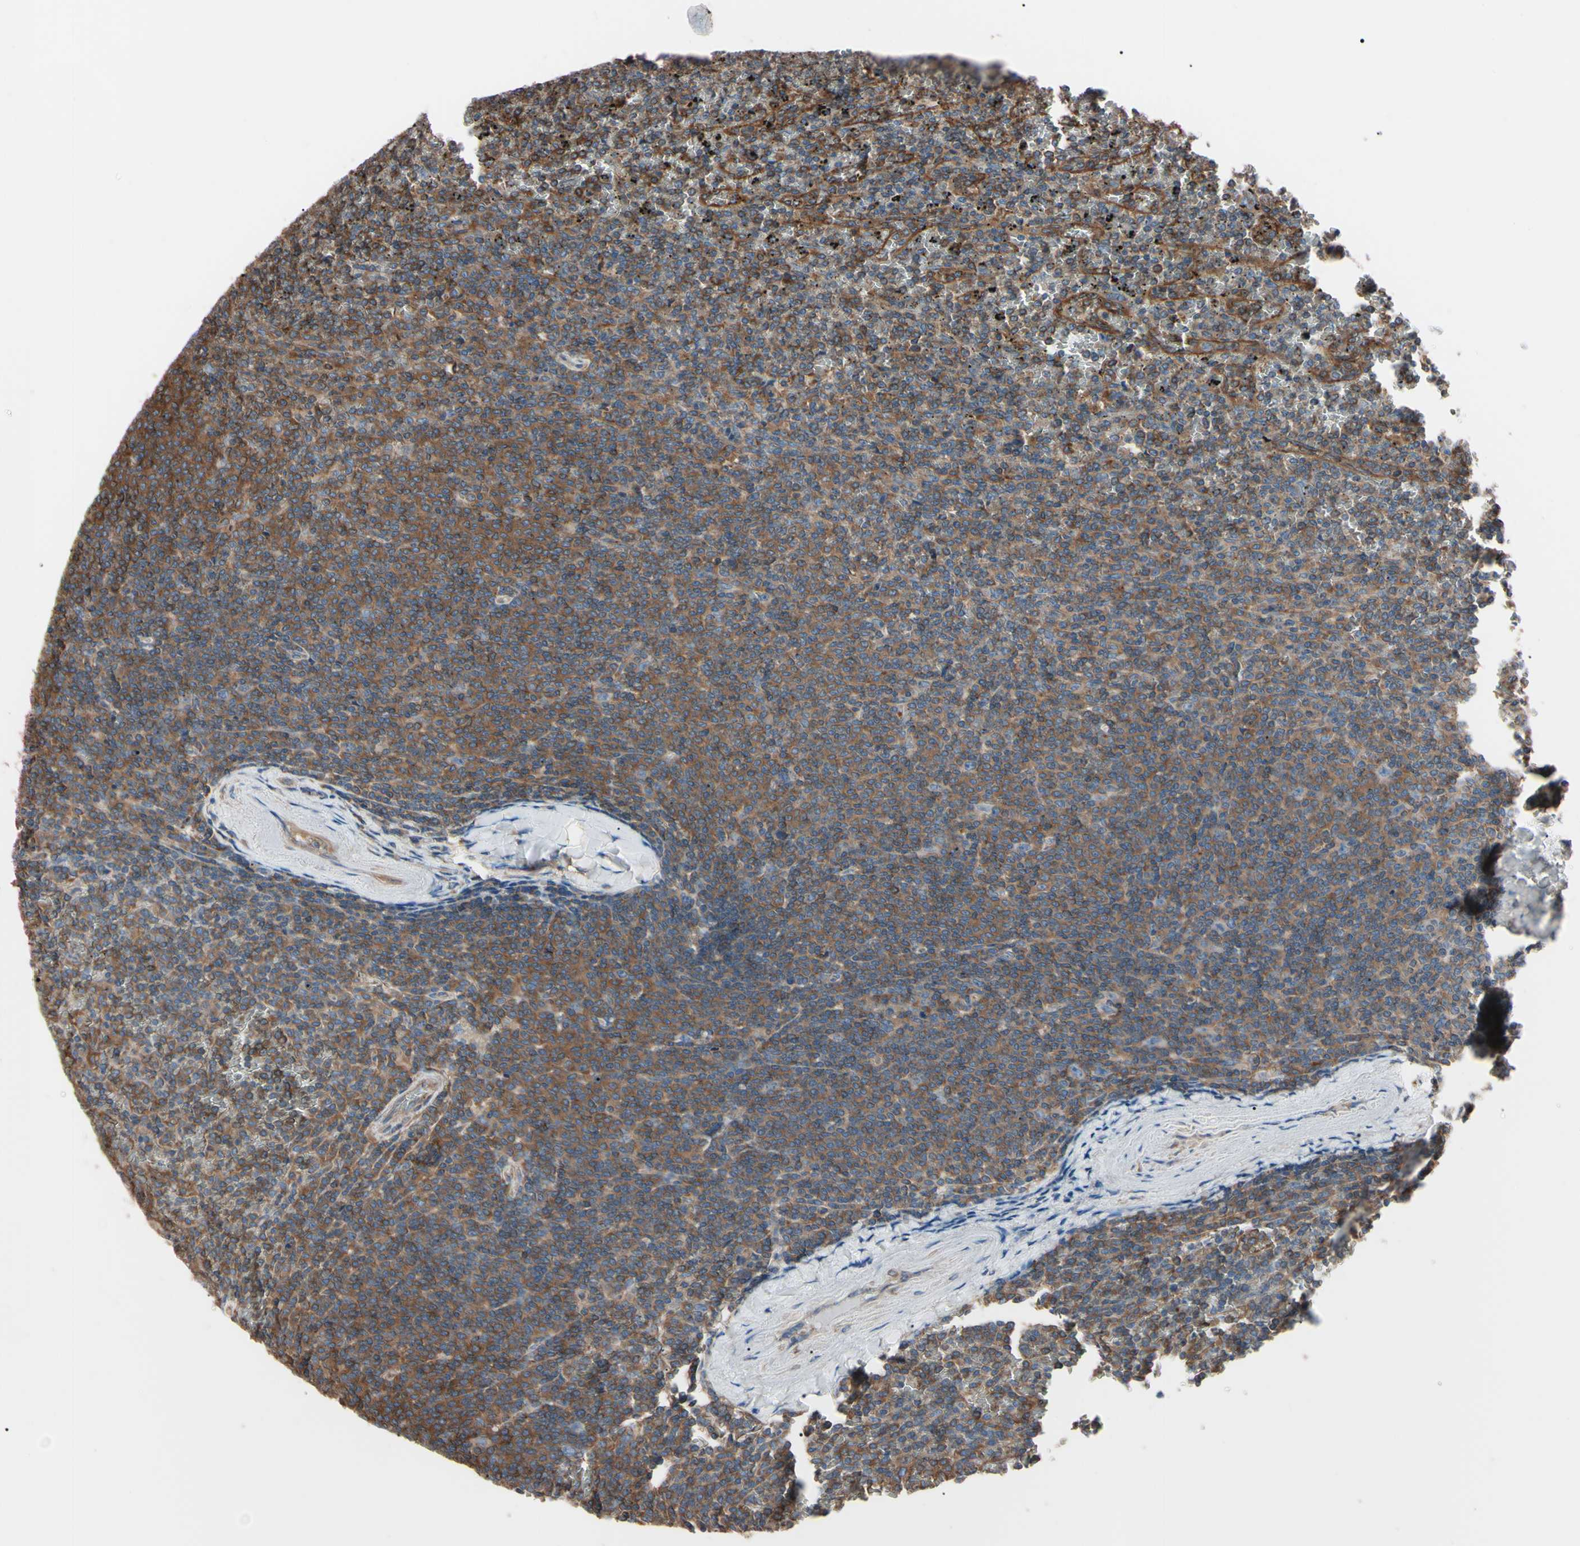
{"staining": {"intensity": "moderate", "quantity": ">75%", "location": "cytoplasmic/membranous"}, "tissue": "lymphoma", "cell_type": "Tumor cells", "image_type": "cancer", "snomed": [{"axis": "morphology", "description": "Malignant lymphoma, non-Hodgkin's type, Low grade"}, {"axis": "topography", "description": "Spleen"}], "caption": "Brown immunohistochemical staining in human low-grade malignant lymphoma, non-Hodgkin's type shows moderate cytoplasmic/membranous positivity in about >75% of tumor cells. The staining was performed using DAB (3,3'-diaminobenzidine), with brown indicating positive protein expression. Nuclei are stained blue with hematoxylin.", "gene": "PRKACA", "patient": {"sex": "female", "age": 77}}